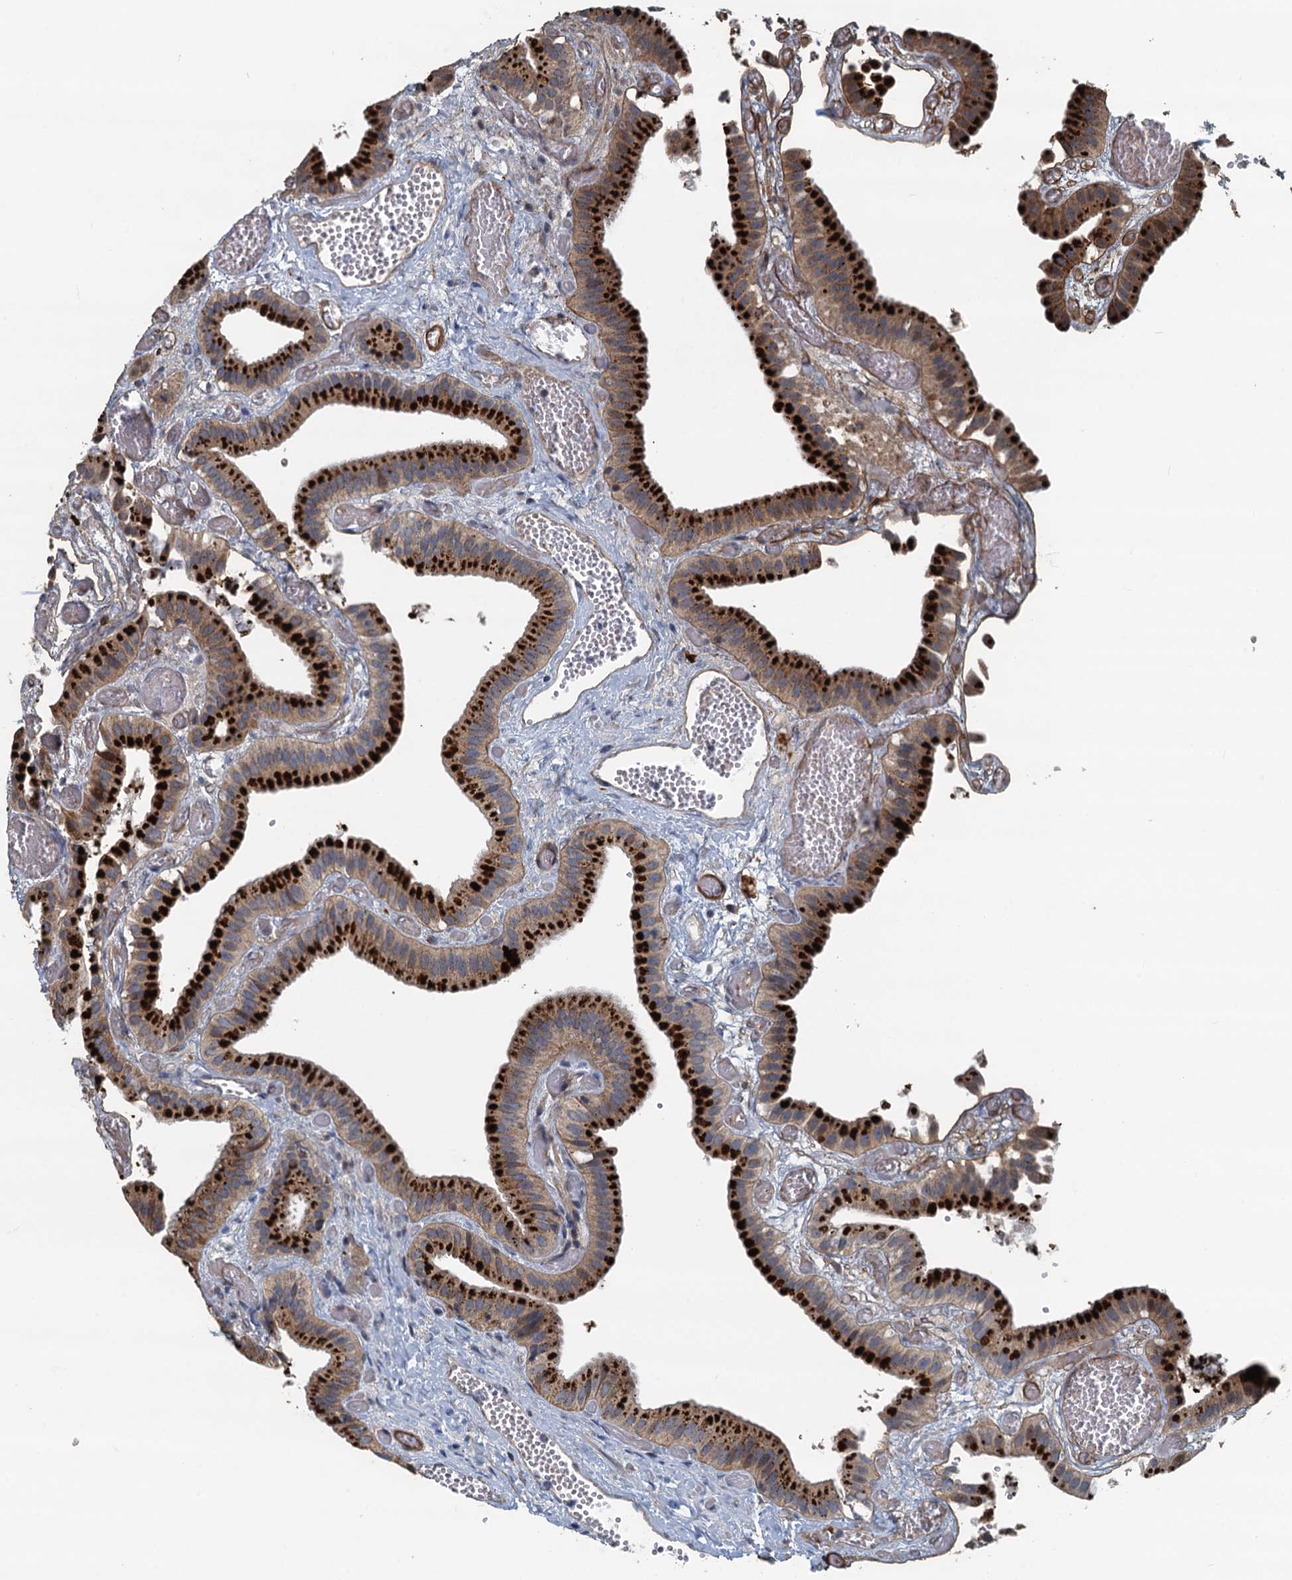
{"staining": {"intensity": "strong", "quantity": ">75%", "location": "cytoplasmic/membranous"}, "tissue": "gallbladder", "cell_type": "Glandular cells", "image_type": "normal", "snomed": [{"axis": "morphology", "description": "Normal tissue, NOS"}, {"axis": "topography", "description": "Gallbladder"}], "caption": "Immunohistochemical staining of unremarkable gallbladder displays high levels of strong cytoplasmic/membranous staining in approximately >75% of glandular cells. The staining was performed using DAB (3,3'-diaminobenzidine) to visualize the protein expression in brown, while the nuclei were stained in blue with hematoxylin (Magnification: 20x).", "gene": "AGRN", "patient": {"sex": "female", "age": 64}}